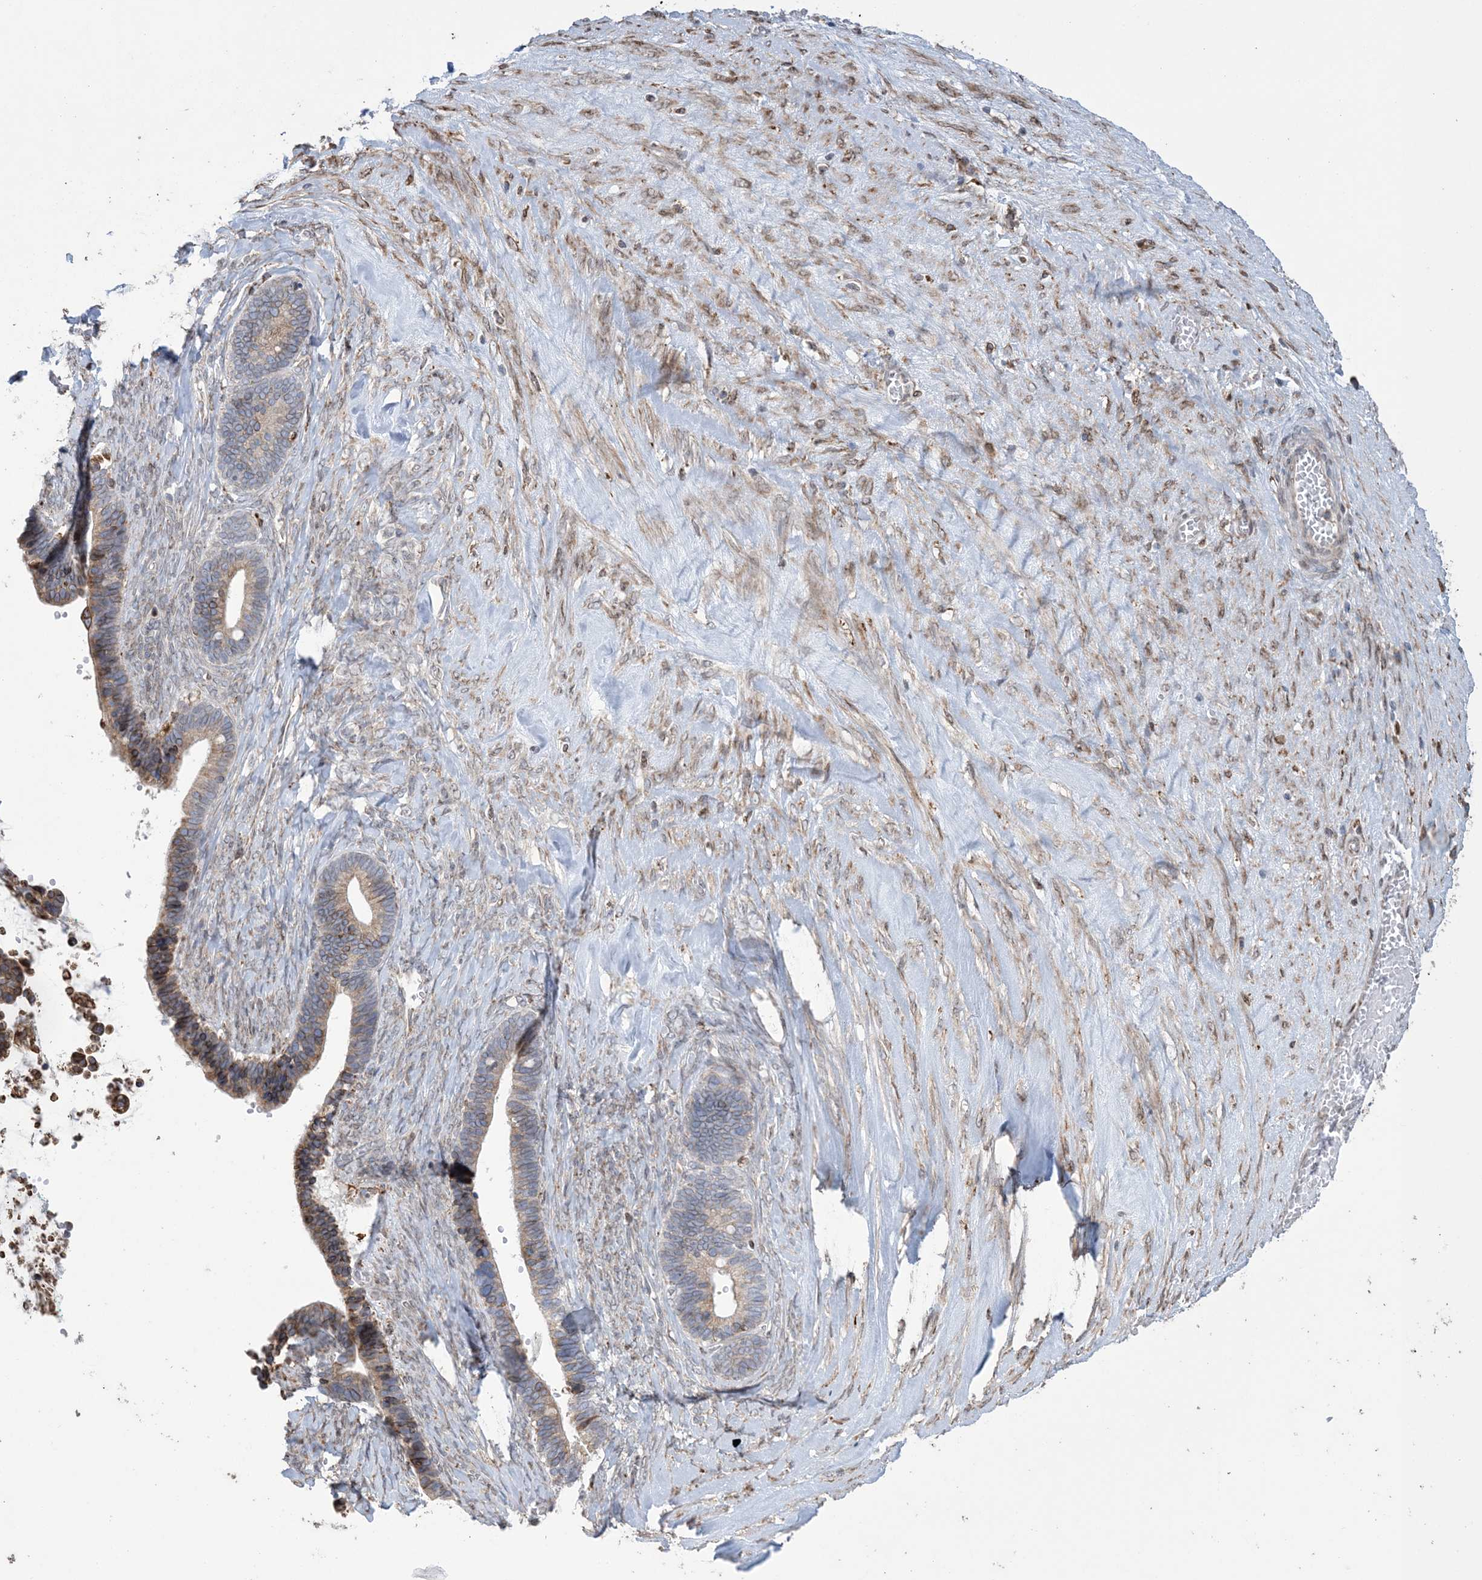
{"staining": {"intensity": "moderate", "quantity": ">75%", "location": "cytoplasmic/membranous"}, "tissue": "ovarian cancer", "cell_type": "Tumor cells", "image_type": "cancer", "snomed": [{"axis": "morphology", "description": "Cystadenocarcinoma, serous, NOS"}, {"axis": "topography", "description": "Ovary"}], "caption": "Brown immunohistochemical staining in serous cystadenocarcinoma (ovarian) shows moderate cytoplasmic/membranous staining in approximately >75% of tumor cells.", "gene": "SHANK1", "patient": {"sex": "female", "age": 56}}